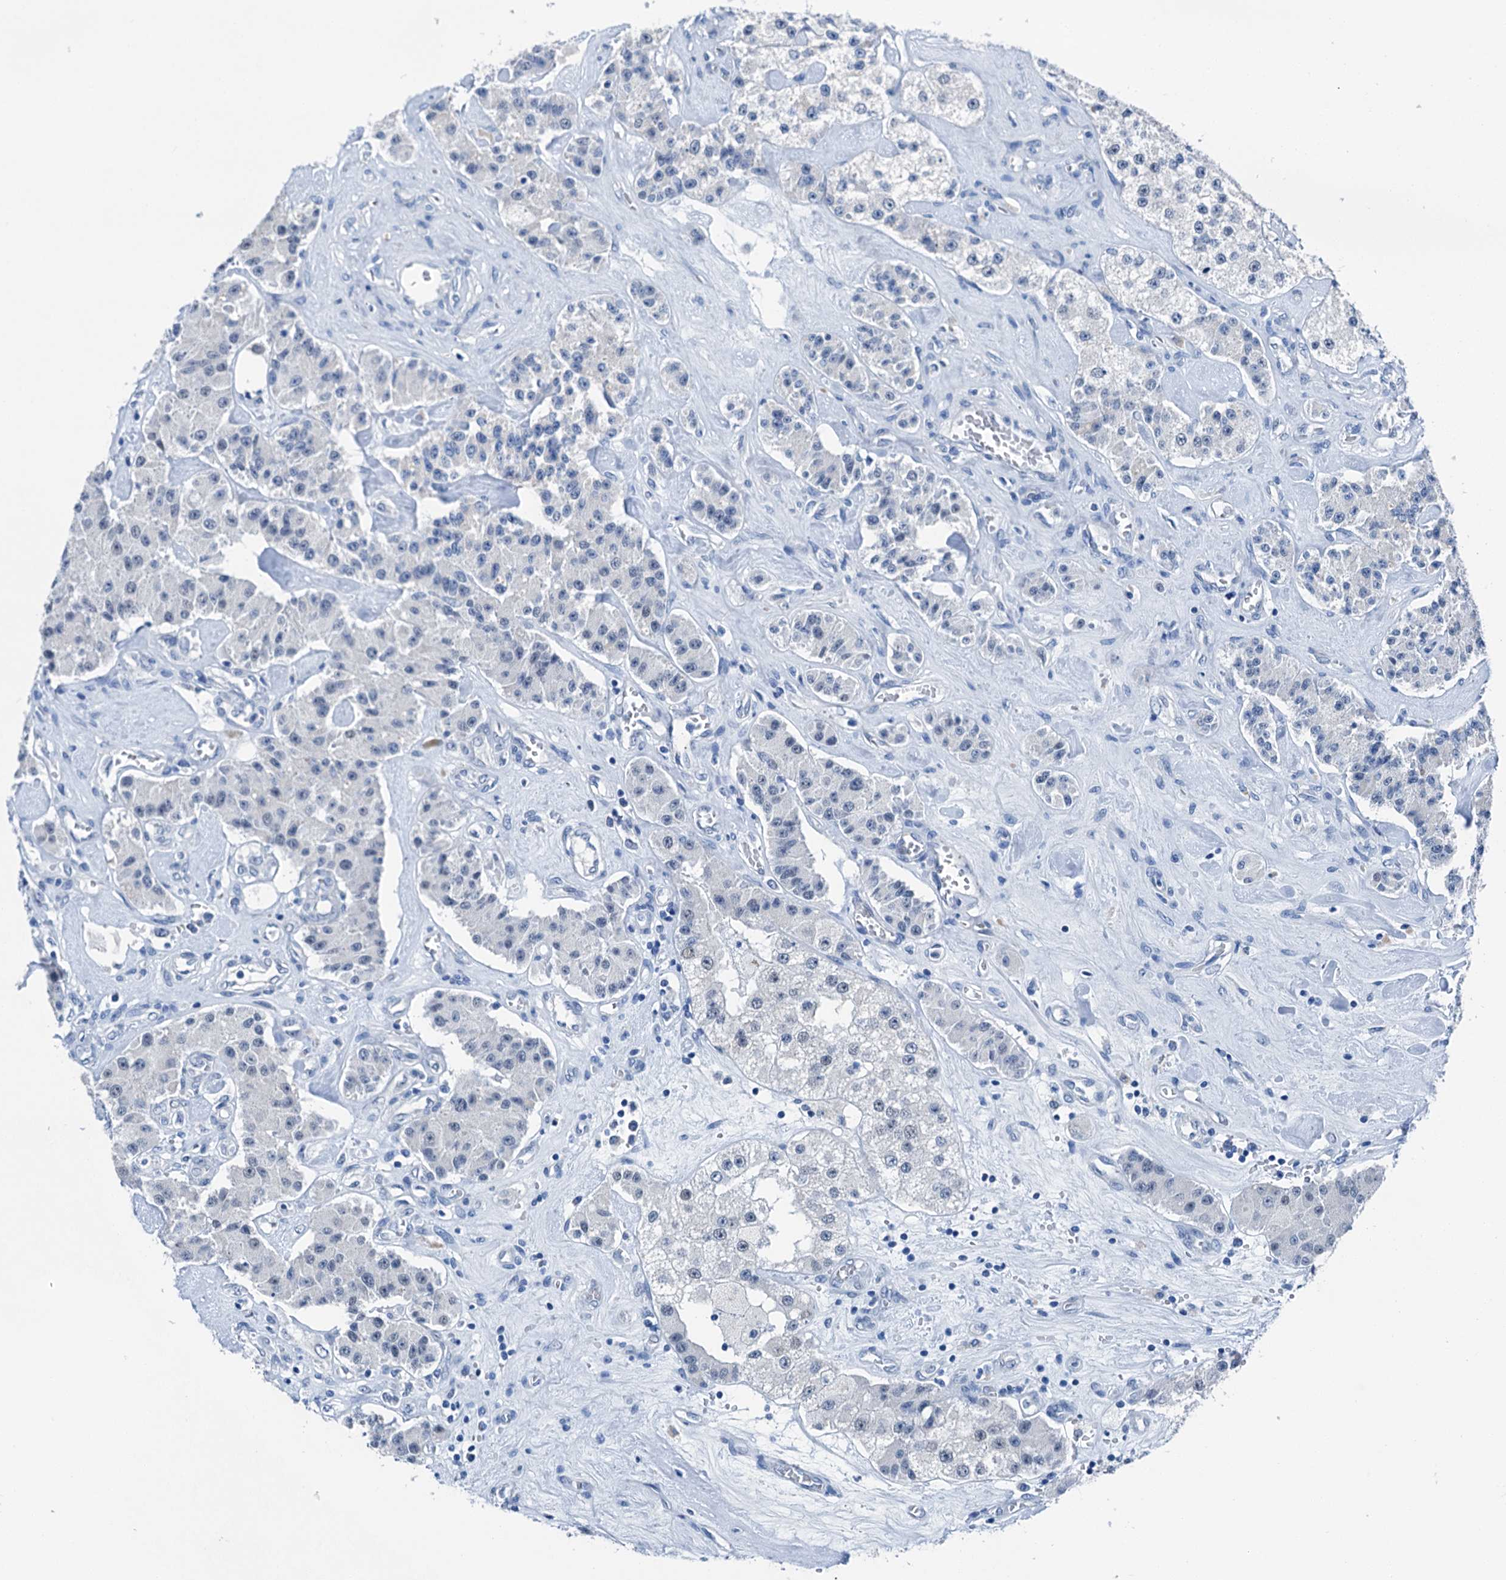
{"staining": {"intensity": "negative", "quantity": "none", "location": "none"}, "tissue": "carcinoid", "cell_type": "Tumor cells", "image_type": "cancer", "snomed": [{"axis": "morphology", "description": "Carcinoid, malignant, NOS"}, {"axis": "topography", "description": "Pancreas"}], "caption": "An IHC histopathology image of carcinoid (malignant) is shown. There is no staining in tumor cells of carcinoid (malignant). Brightfield microscopy of IHC stained with DAB (3,3'-diaminobenzidine) (brown) and hematoxylin (blue), captured at high magnification.", "gene": "CBLN3", "patient": {"sex": "male", "age": 41}}